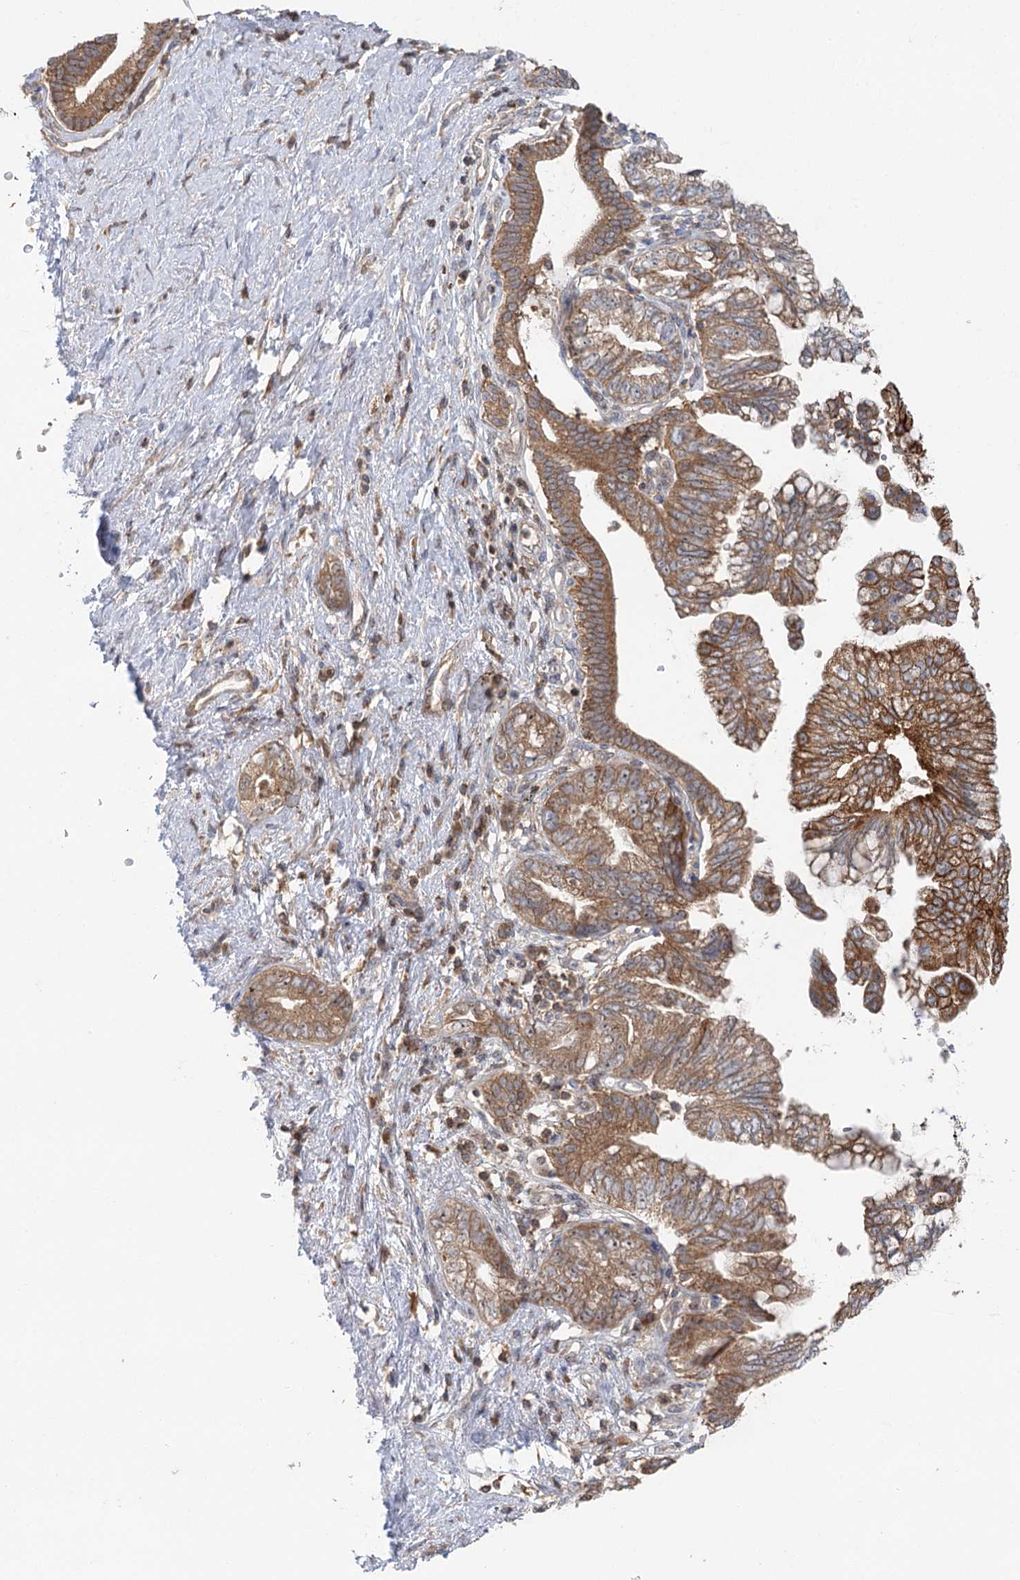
{"staining": {"intensity": "moderate", "quantity": ">75%", "location": "cytoplasmic/membranous,nuclear"}, "tissue": "pancreatic cancer", "cell_type": "Tumor cells", "image_type": "cancer", "snomed": [{"axis": "morphology", "description": "Adenocarcinoma, NOS"}, {"axis": "topography", "description": "Pancreas"}], "caption": "High-magnification brightfield microscopy of pancreatic adenocarcinoma stained with DAB (3,3'-diaminobenzidine) (brown) and counterstained with hematoxylin (blue). tumor cells exhibit moderate cytoplasmic/membranous and nuclear expression is seen in approximately>75% of cells. (IHC, brightfield microscopy, high magnification).", "gene": "RAPGEF6", "patient": {"sex": "female", "age": 73}}